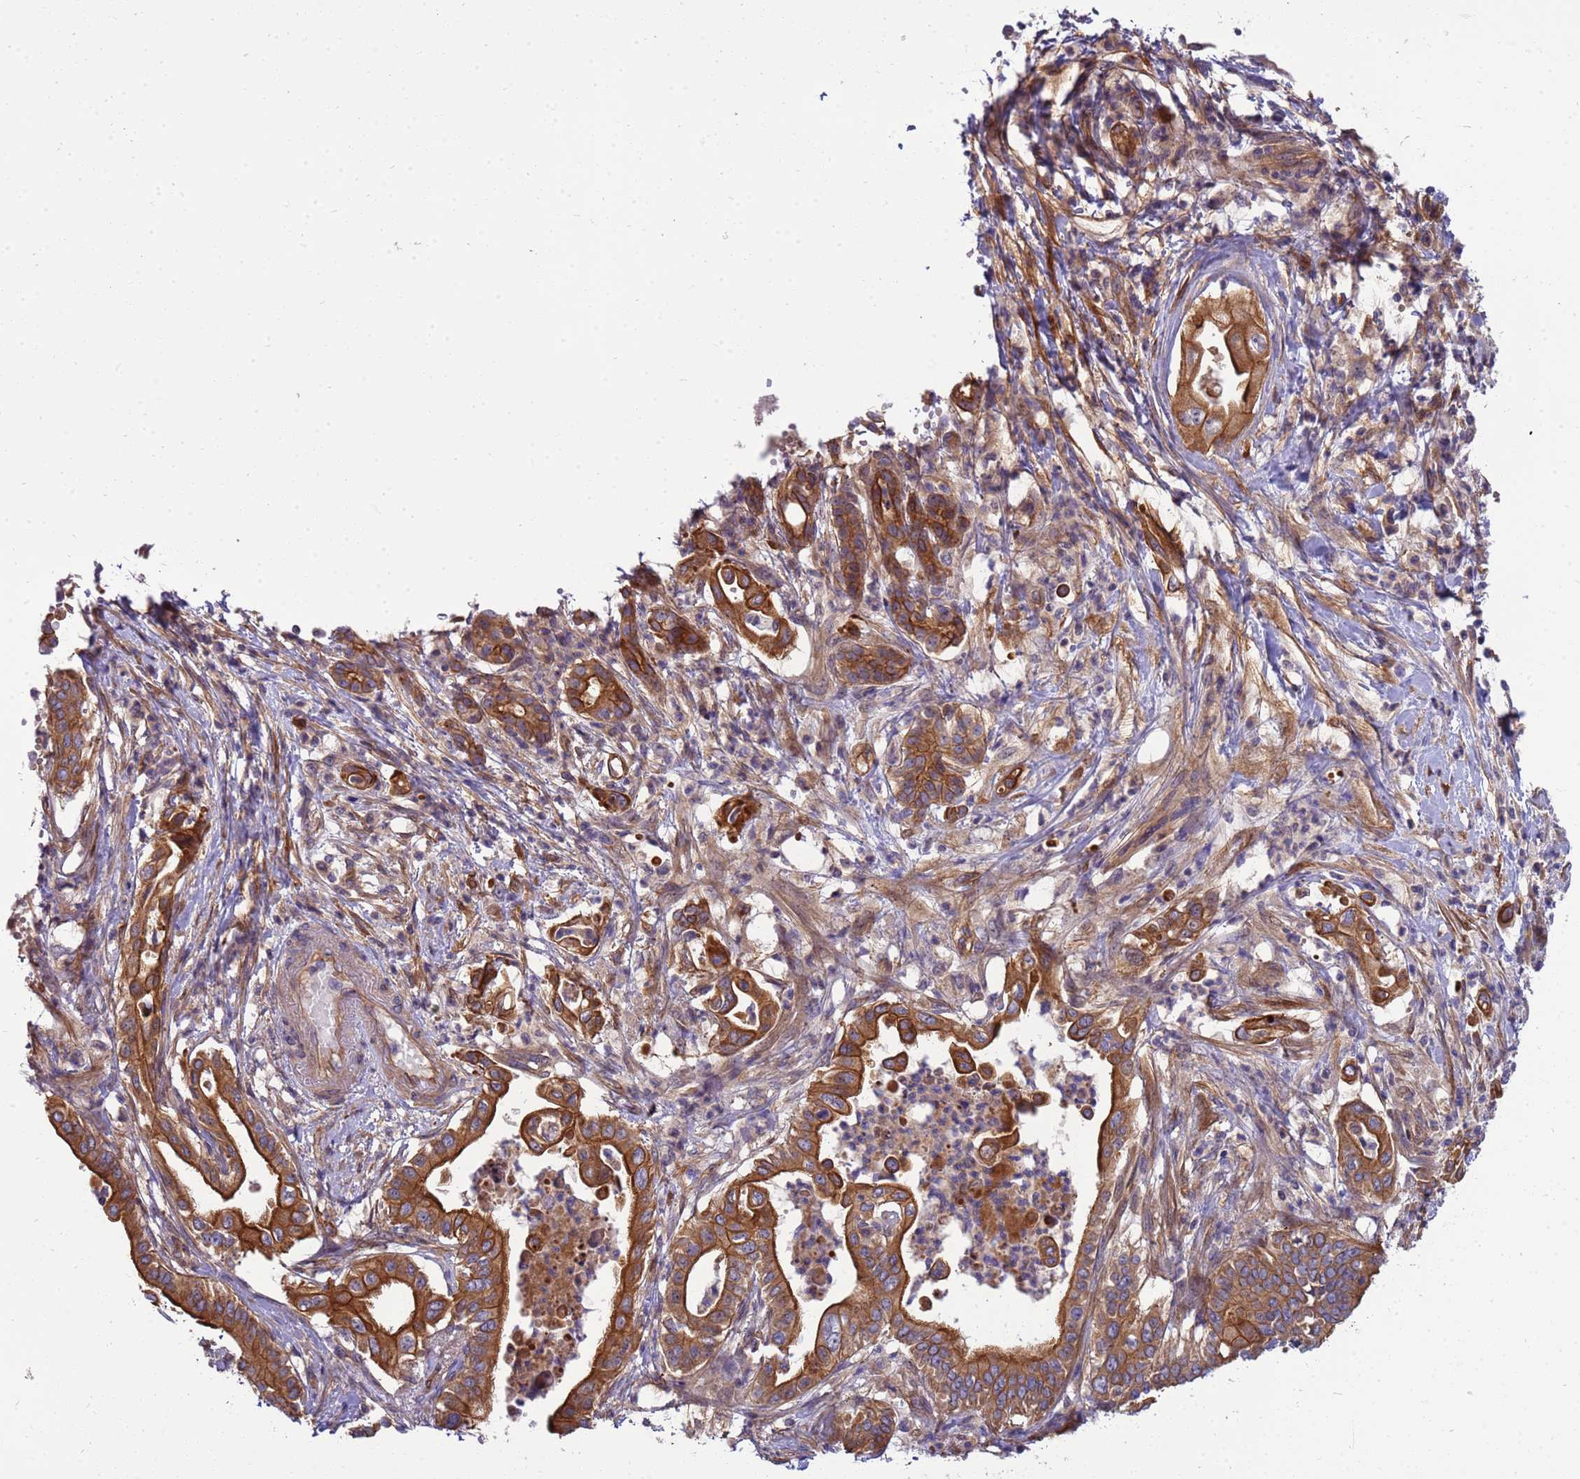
{"staining": {"intensity": "strong", "quantity": ">75%", "location": "cytoplasmic/membranous"}, "tissue": "pancreatic cancer", "cell_type": "Tumor cells", "image_type": "cancer", "snomed": [{"axis": "morphology", "description": "Adenocarcinoma, NOS"}, {"axis": "topography", "description": "Pancreas"}], "caption": "IHC (DAB) staining of human pancreatic cancer displays strong cytoplasmic/membranous protein expression in approximately >75% of tumor cells.", "gene": "SMCO3", "patient": {"sex": "female", "age": 77}}